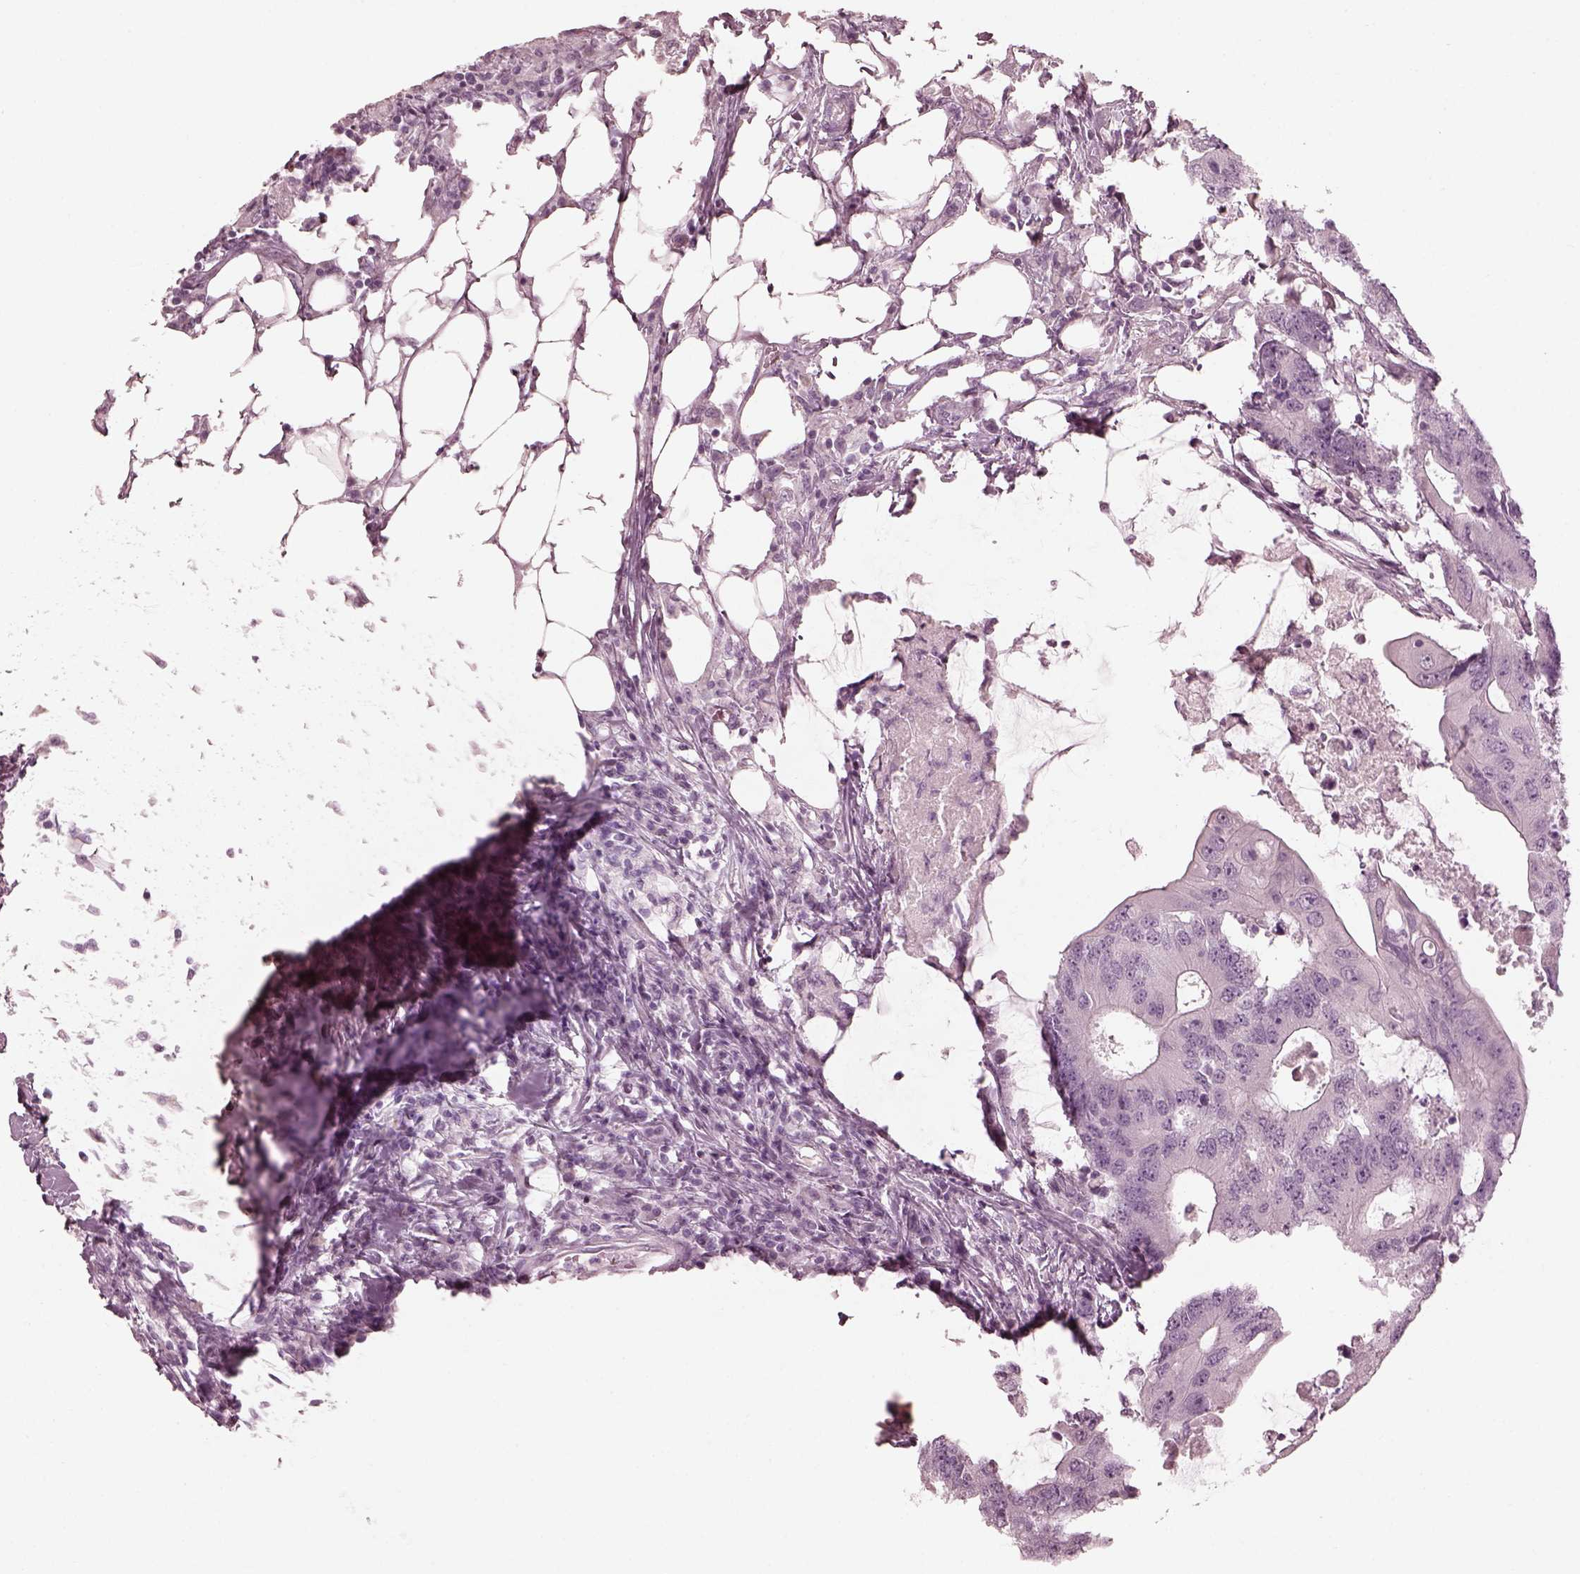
{"staining": {"intensity": "negative", "quantity": "none", "location": "none"}, "tissue": "colorectal cancer", "cell_type": "Tumor cells", "image_type": "cancer", "snomed": [{"axis": "morphology", "description": "Adenocarcinoma, NOS"}, {"axis": "topography", "description": "Colon"}], "caption": "This histopathology image is of adenocarcinoma (colorectal) stained with immunohistochemistry (IHC) to label a protein in brown with the nuclei are counter-stained blue. There is no positivity in tumor cells.", "gene": "SAXO2", "patient": {"sex": "male", "age": 71}}